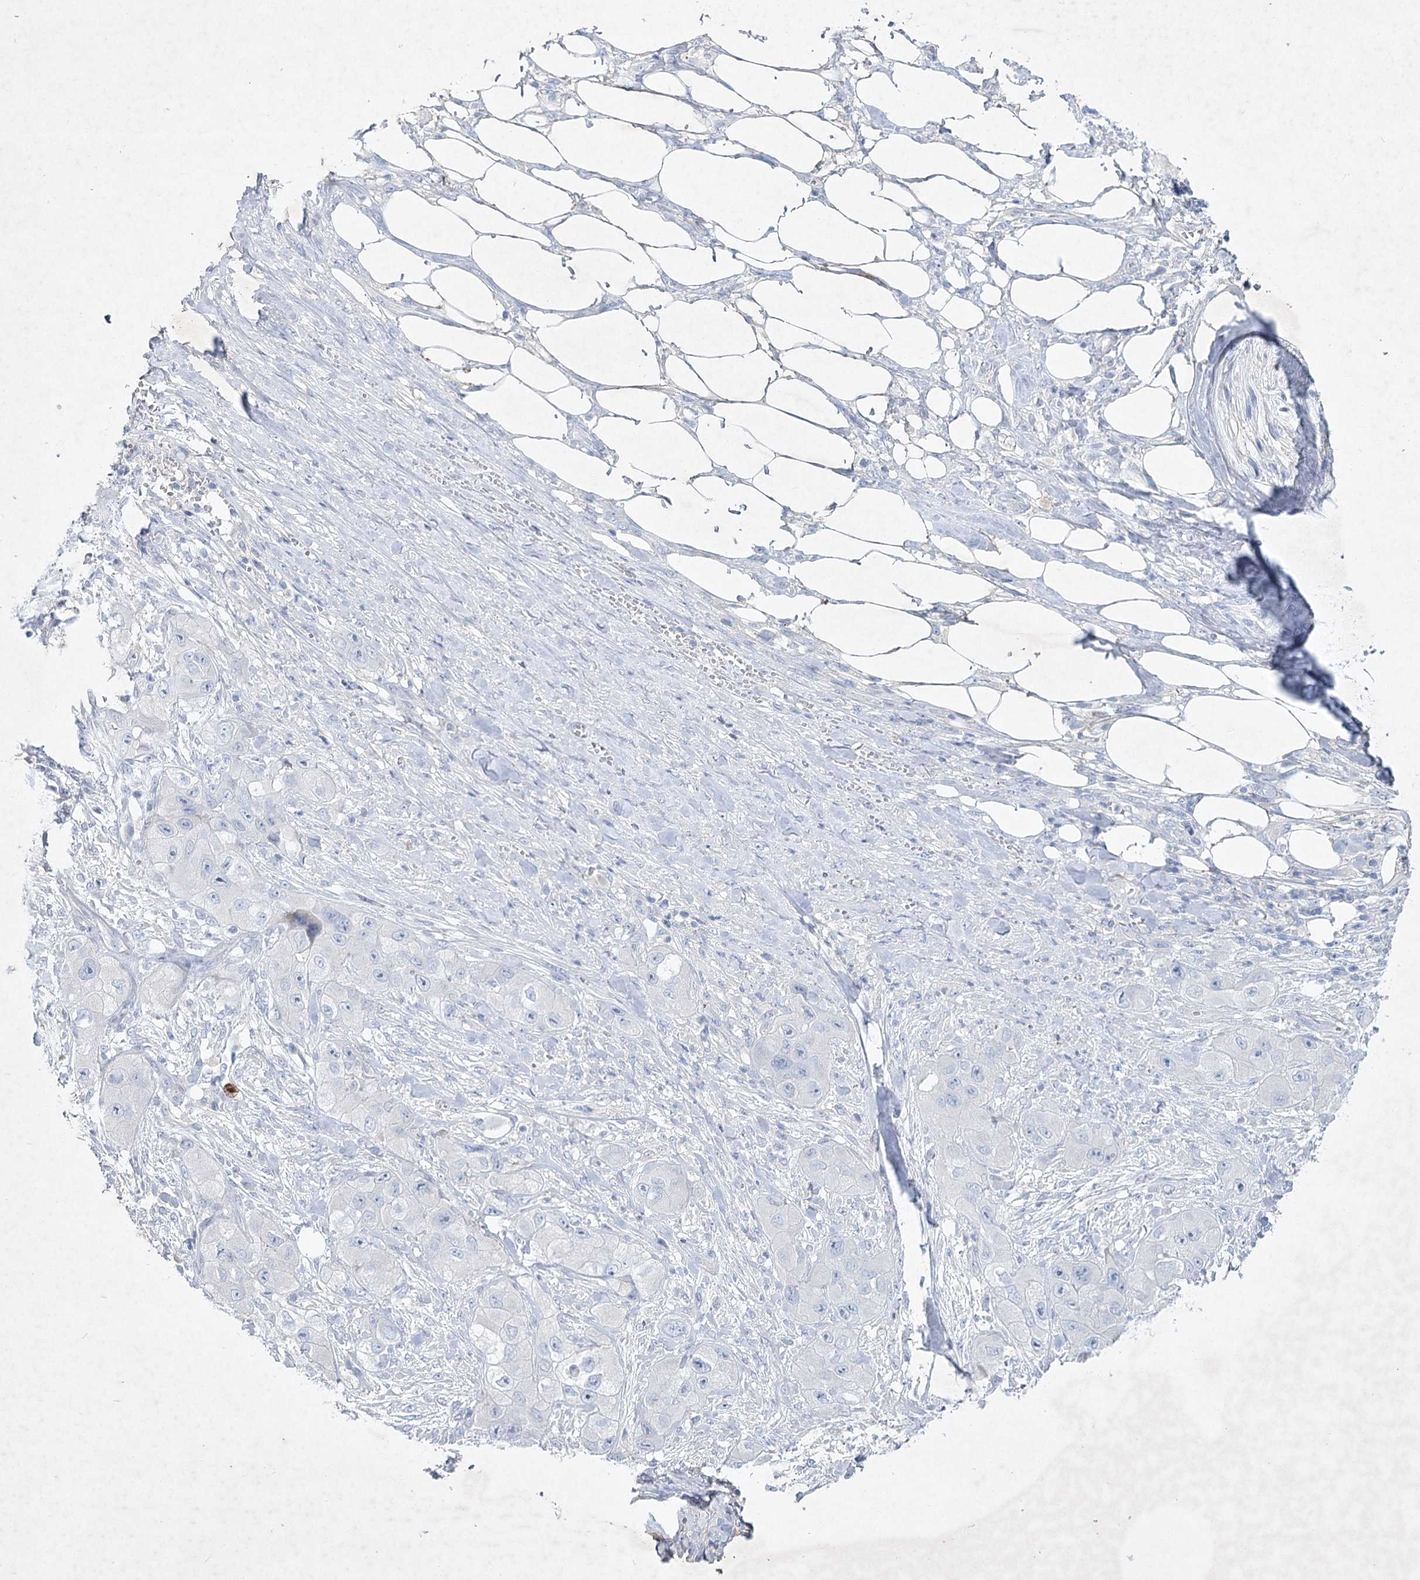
{"staining": {"intensity": "negative", "quantity": "none", "location": "none"}, "tissue": "skin cancer", "cell_type": "Tumor cells", "image_type": "cancer", "snomed": [{"axis": "morphology", "description": "Squamous cell carcinoma, NOS"}, {"axis": "topography", "description": "Skin"}, {"axis": "topography", "description": "Subcutis"}], "caption": "DAB immunohistochemical staining of skin cancer reveals no significant expression in tumor cells. (DAB (3,3'-diaminobenzidine) immunohistochemistry, high magnification).", "gene": "MAP3K13", "patient": {"sex": "male", "age": 73}}